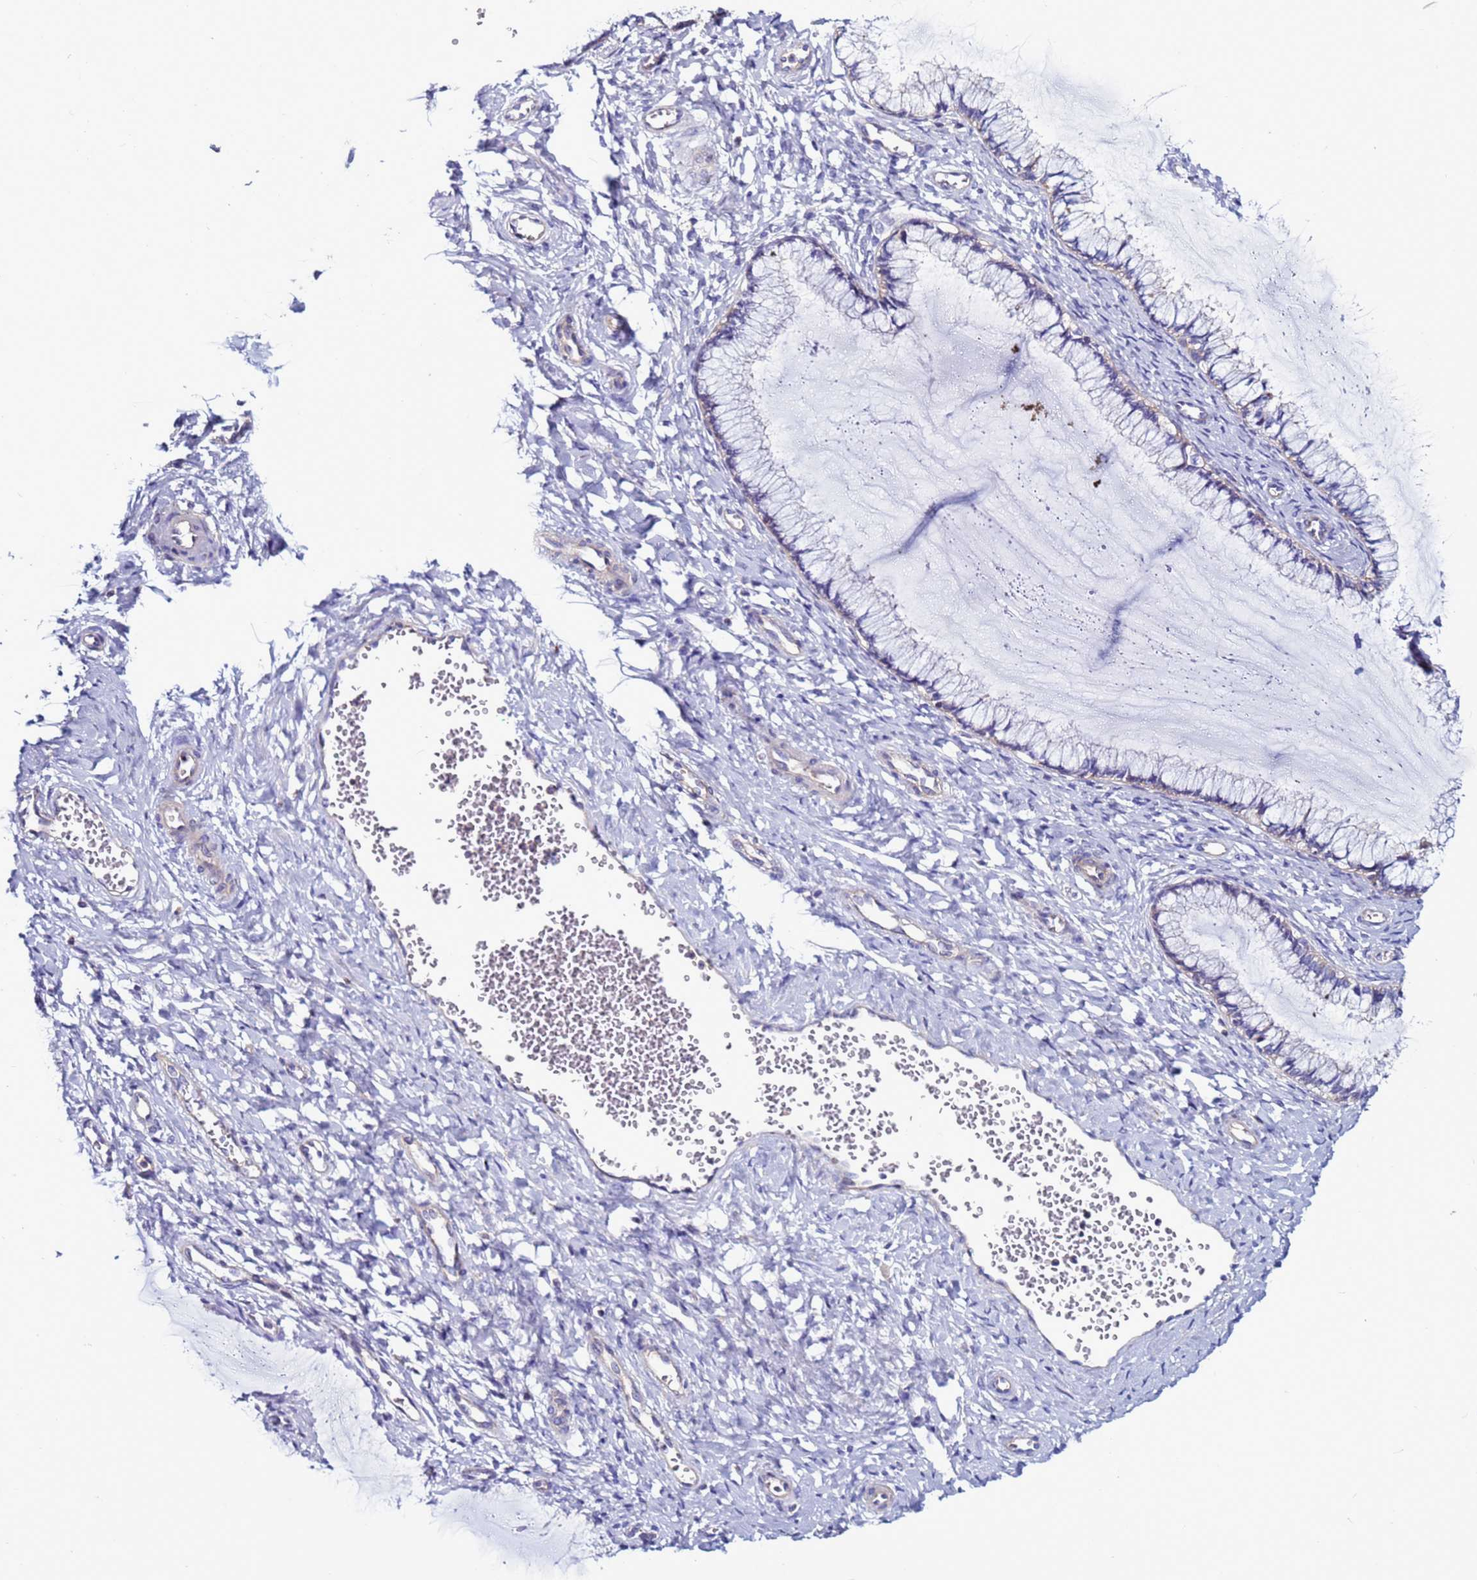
{"staining": {"intensity": "negative", "quantity": "none", "location": "none"}, "tissue": "cervix", "cell_type": "Glandular cells", "image_type": "normal", "snomed": [{"axis": "morphology", "description": "Normal tissue, NOS"}, {"axis": "morphology", "description": "Adenocarcinoma, NOS"}, {"axis": "topography", "description": "Cervix"}], "caption": "Immunohistochemistry (IHC) histopathology image of unremarkable cervix: cervix stained with DAB (3,3'-diaminobenzidine) demonstrates no significant protein expression in glandular cells.", "gene": "EFCAB8", "patient": {"sex": "female", "age": 29}}